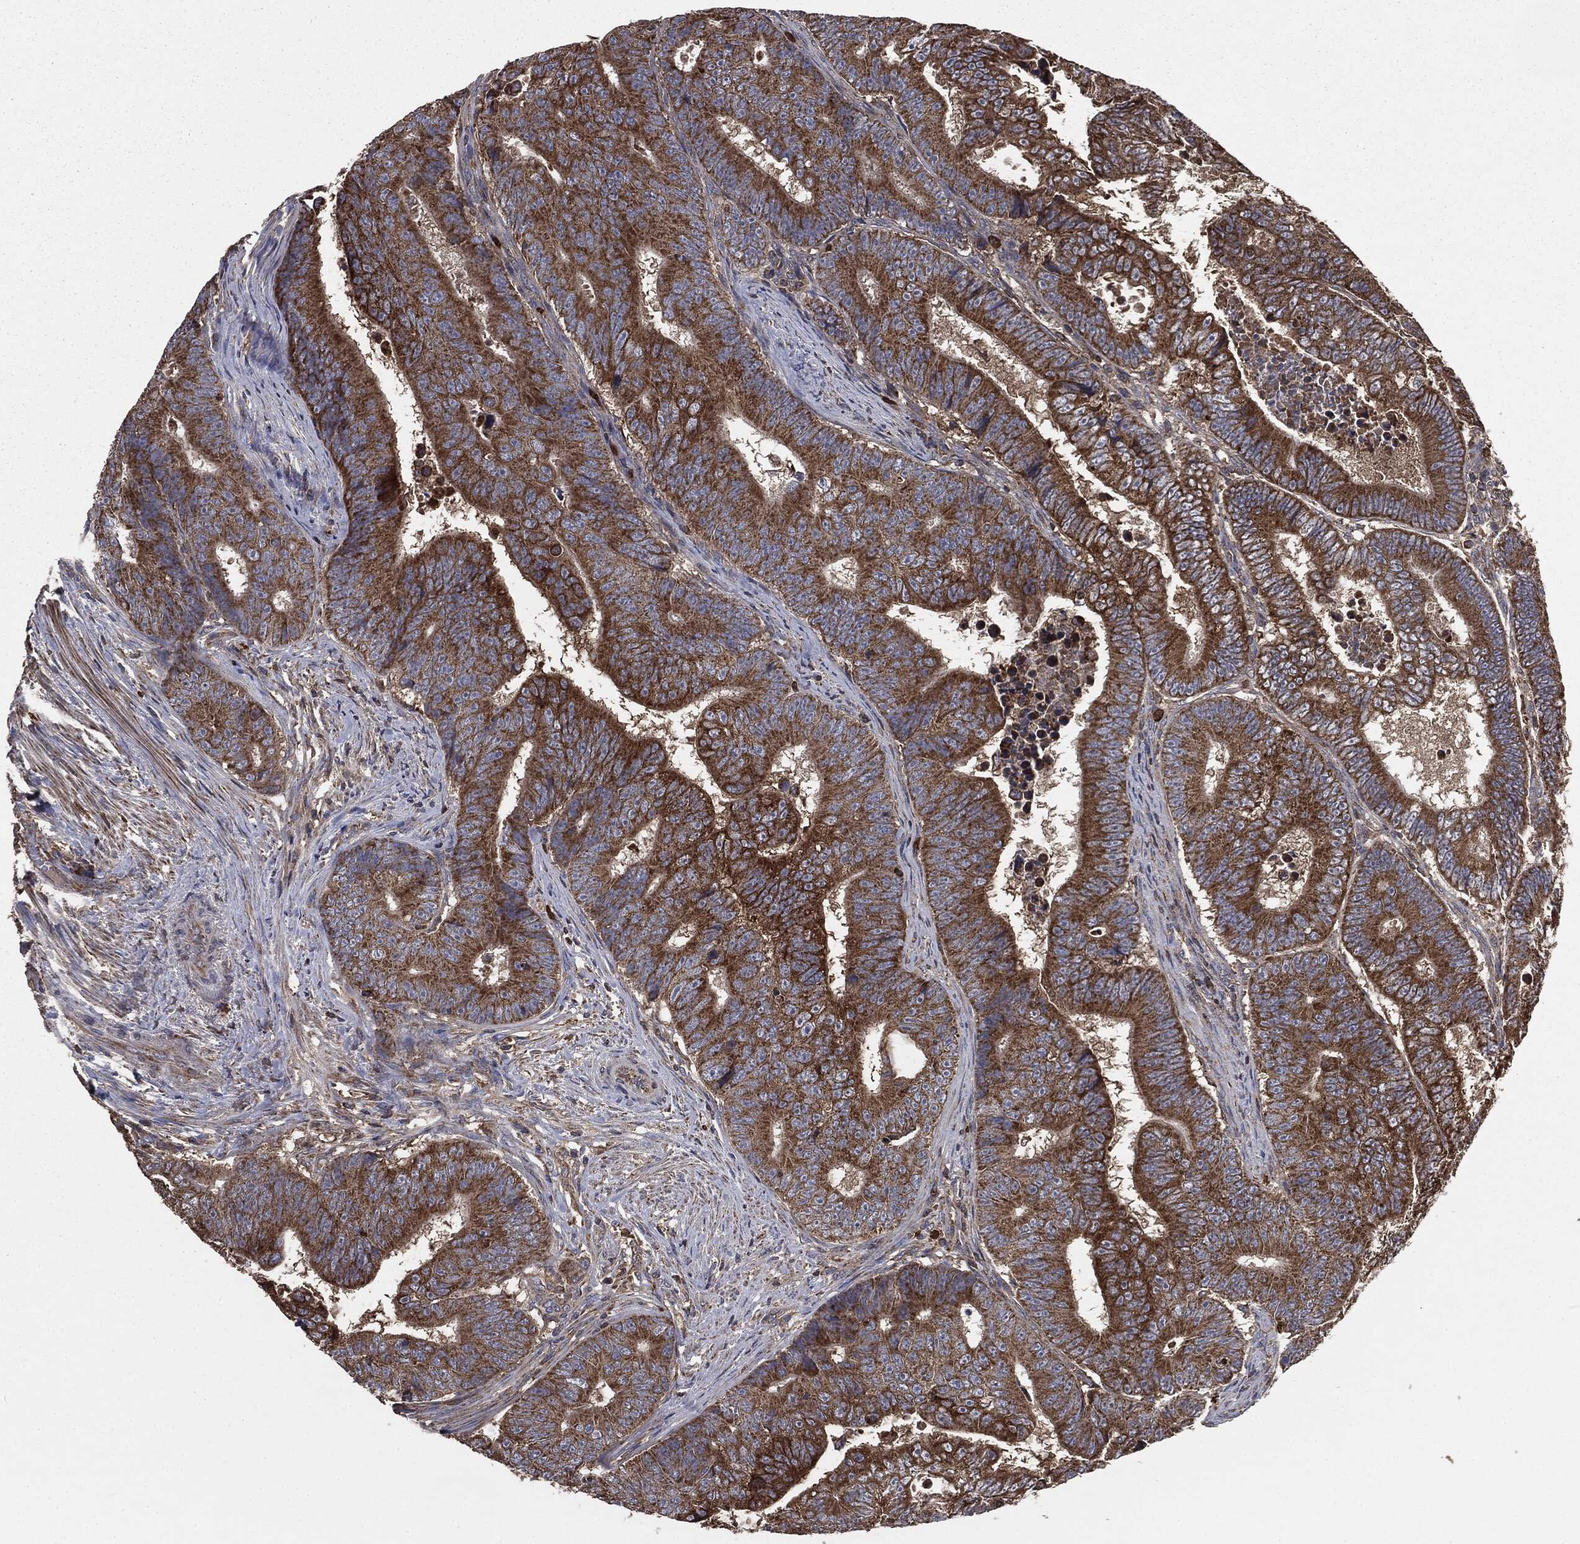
{"staining": {"intensity": "strong", "quantity": ">75%", "location": "cytoplasmic/membranous"}, "tissue": "colorectal cancer", "cell_type": "Tumor cells", "image_type": "cancer", "snomed": [{"axis": "morphology", "description": "Adenocarcinoma, NOS"}, {"axis": "topography", "description": "Colon"}], "caption": "Strong cytoplasmic/membranous positivity for a protein is seen in about >75% of tumor cells of colorectal cancer using immunohistochemistry (IHC).", "gene": "MAPK6", "patient": {"sex": "female", "age": 48}}